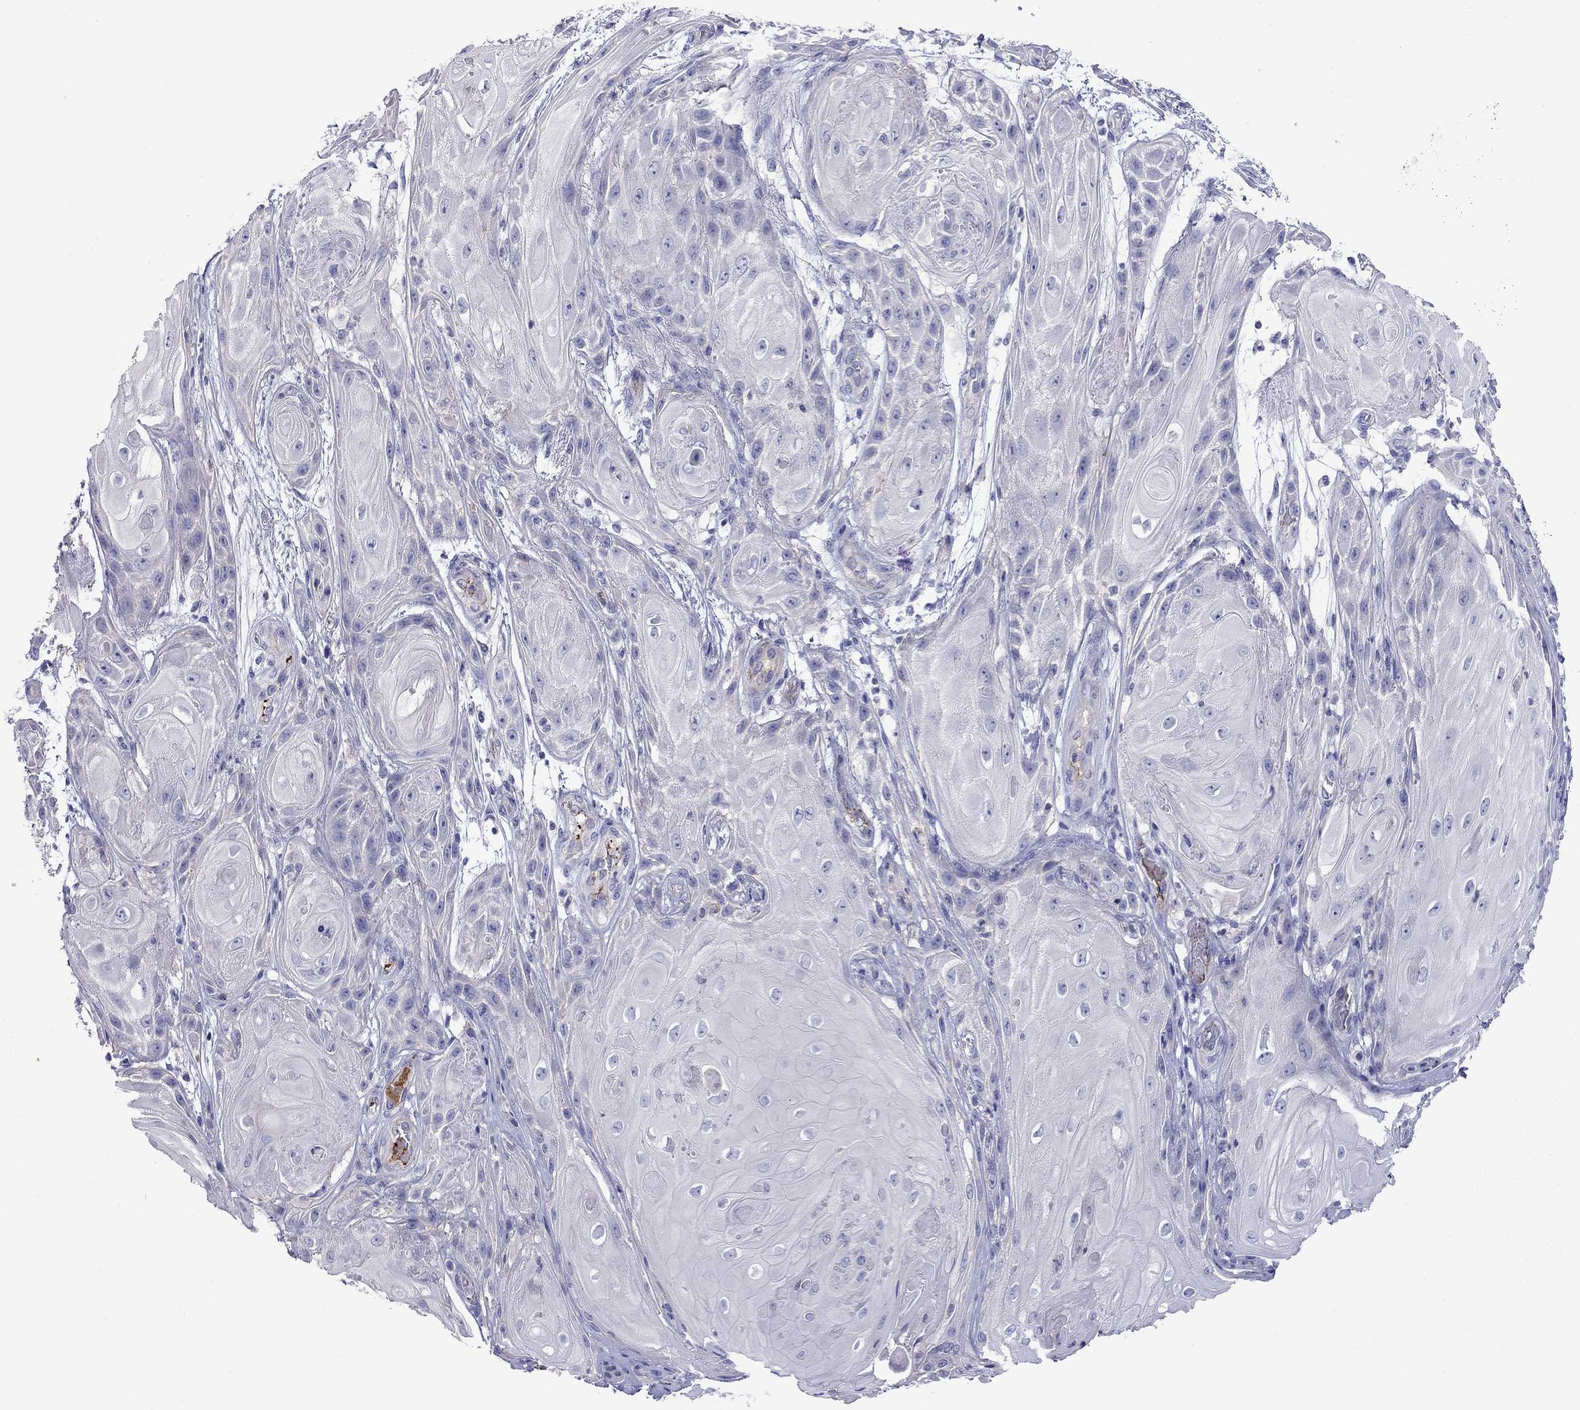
{"staining": {"intensity": "negative", "quantity": "none", "location": "none"}, "tissue": "skin cancer", "cell_type": "Tumor cells", "image_type": "cancer", "snomed": [{"axis": "morphology", "description": "Squamous cell carcinoma, NOS"}, {"axis": "topography", "description": "Skin"}], "caption": "DAB immunohistochemical staining of human squamous cell carcinoma (skin) reveals no significant positivity in tumor cells.", "gene": "STAR", "patient": {"sex": "male", "age": 62}}